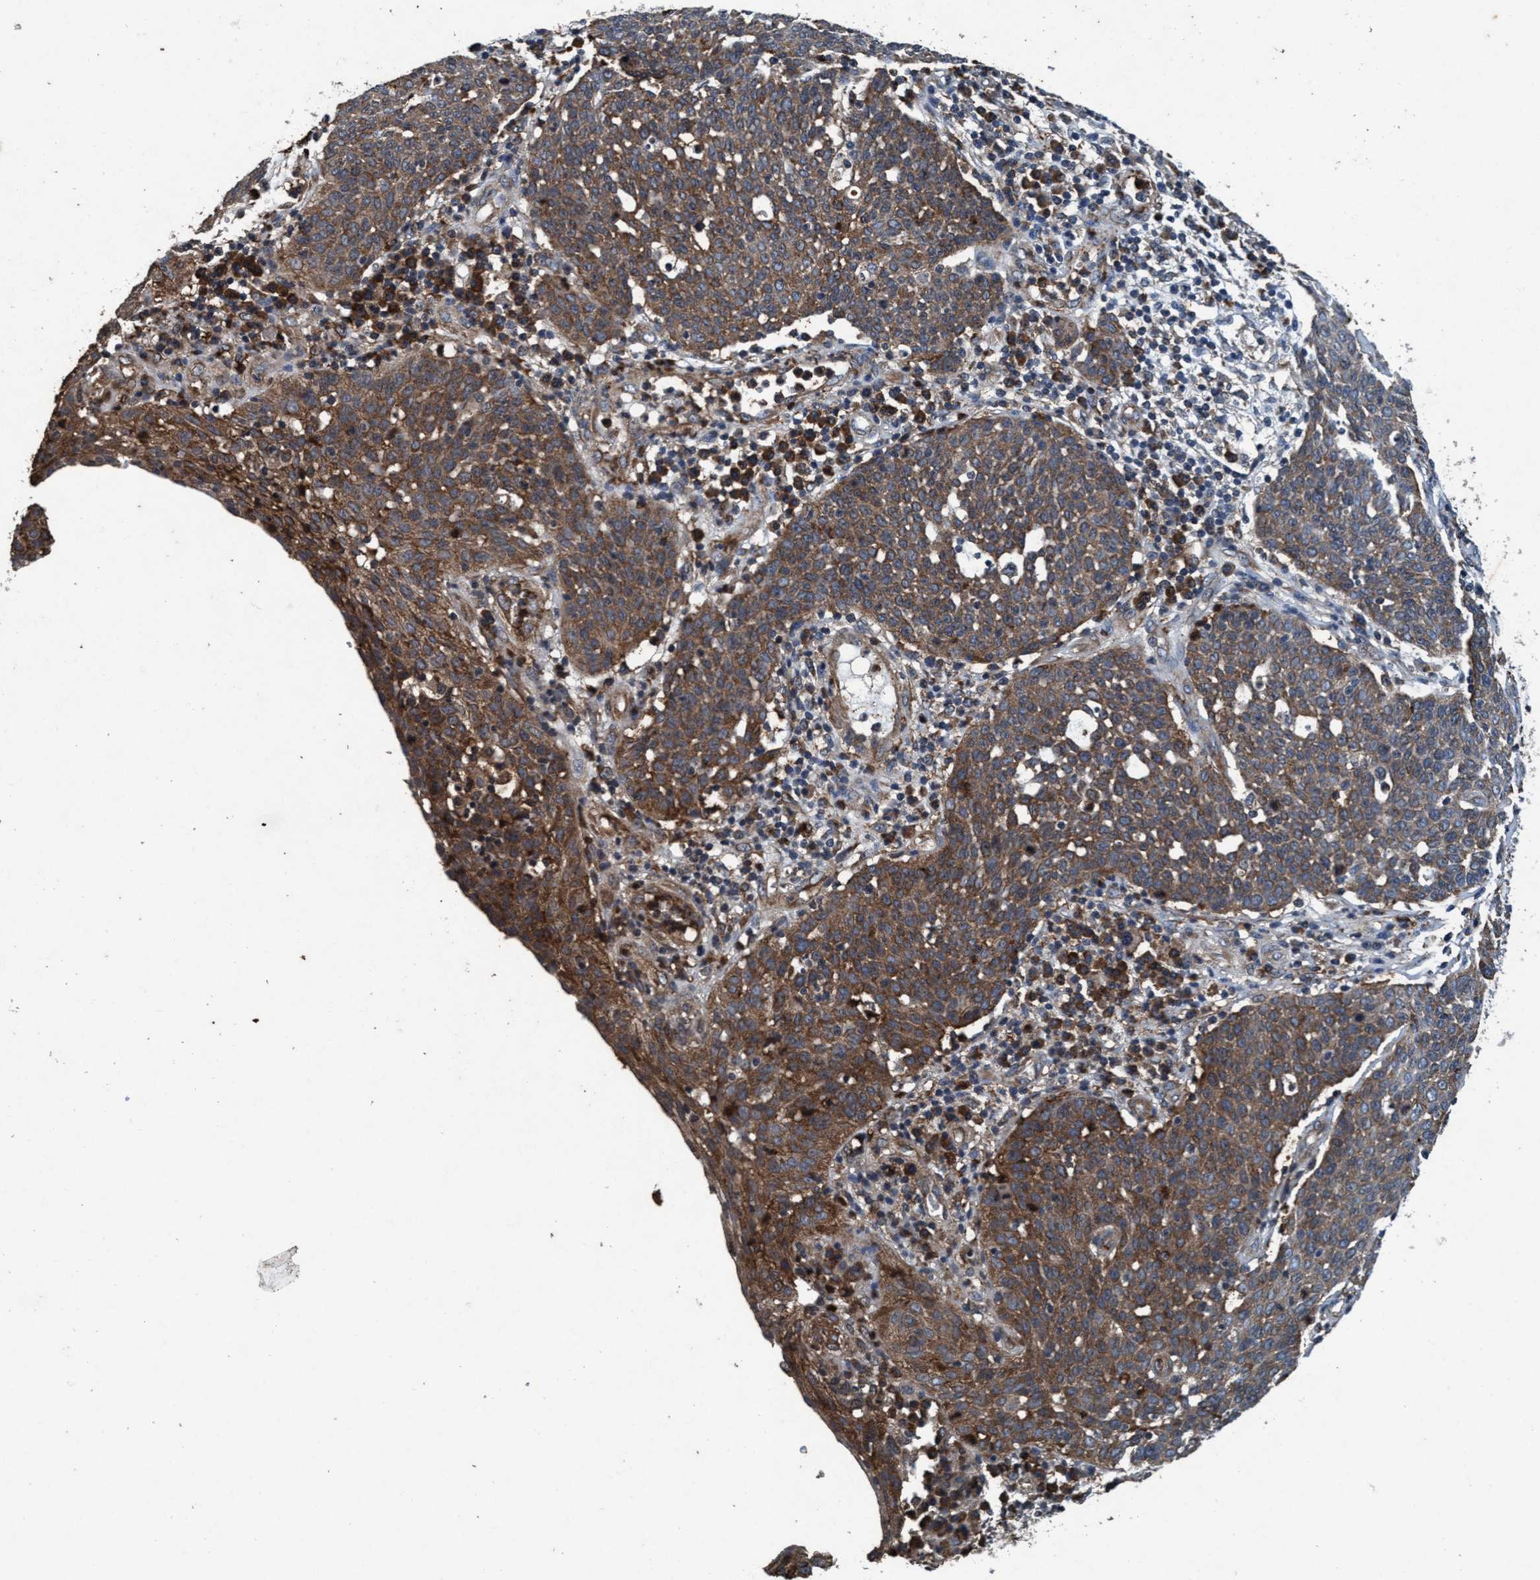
{"staining": {"intensity": "moderate", "quantity": ">75%", "location": "cytoplasmic/membranous"}, "tissue": "cervical cancer", "cell_type": "Tumor cells", "image_type": "cancer", "snomed": [{"axis": "morphology", "description": "Squamous cell carcinoma, NOS"}, {"axis": "topography", "description": "Cervix"}], "caption": "Cervical squamous cell carcinoma stained with a protein marker demonstrates moderate staining in tumor cells.", "gene": "AKT1S1", "patient": {"sex": "female", "age": 34}}